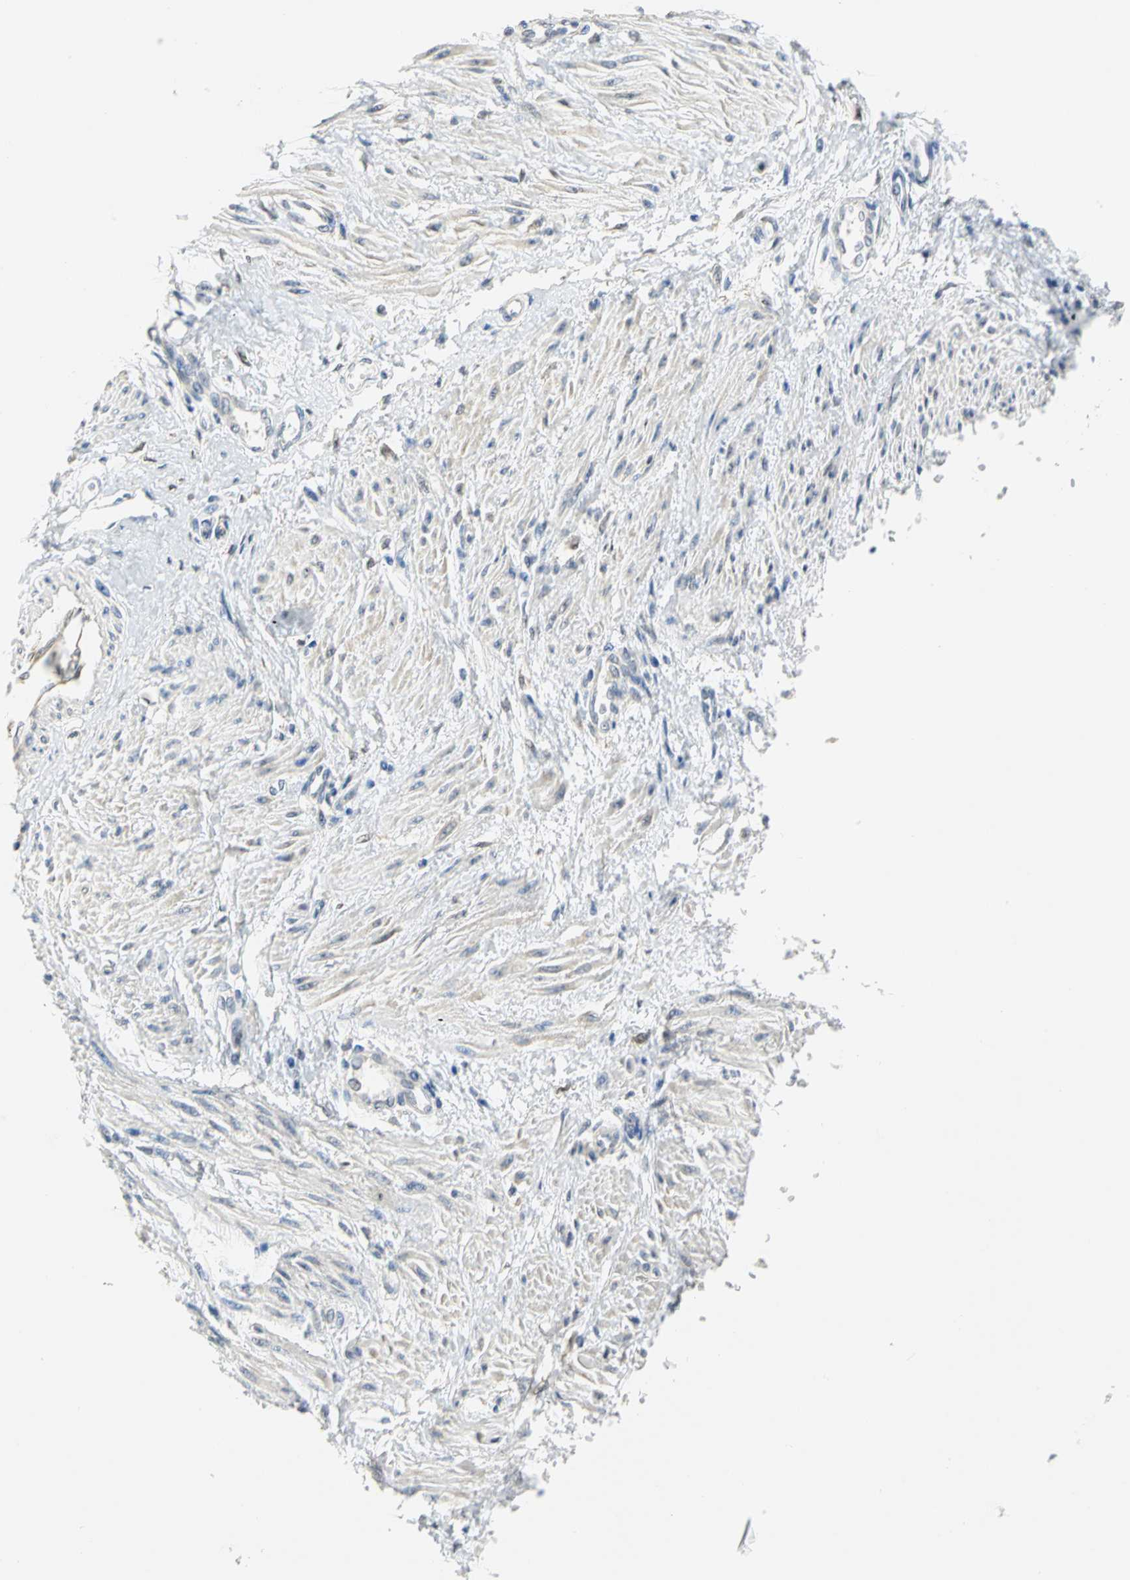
{"staining": {"intensity": "negative", "quantity": "none", "location": "none"}, "tissue": "smooth muscle", "cell_type": "Smooth muscle cells", "image_type": "normal", "snomed": [{"axis": "morphology", "description": "Normal tissue, NOS"}, {"axis": "topography", "description": "Smooth muscle"}, {"axis": "topography", "description": "Uterus"}], "caption": "Human smooth muscle stained for a protein using IHC reveals no positivity in smooth muscle cells.", "gene": "PGM3", "patient": {"sex": "female", "age": 39}}